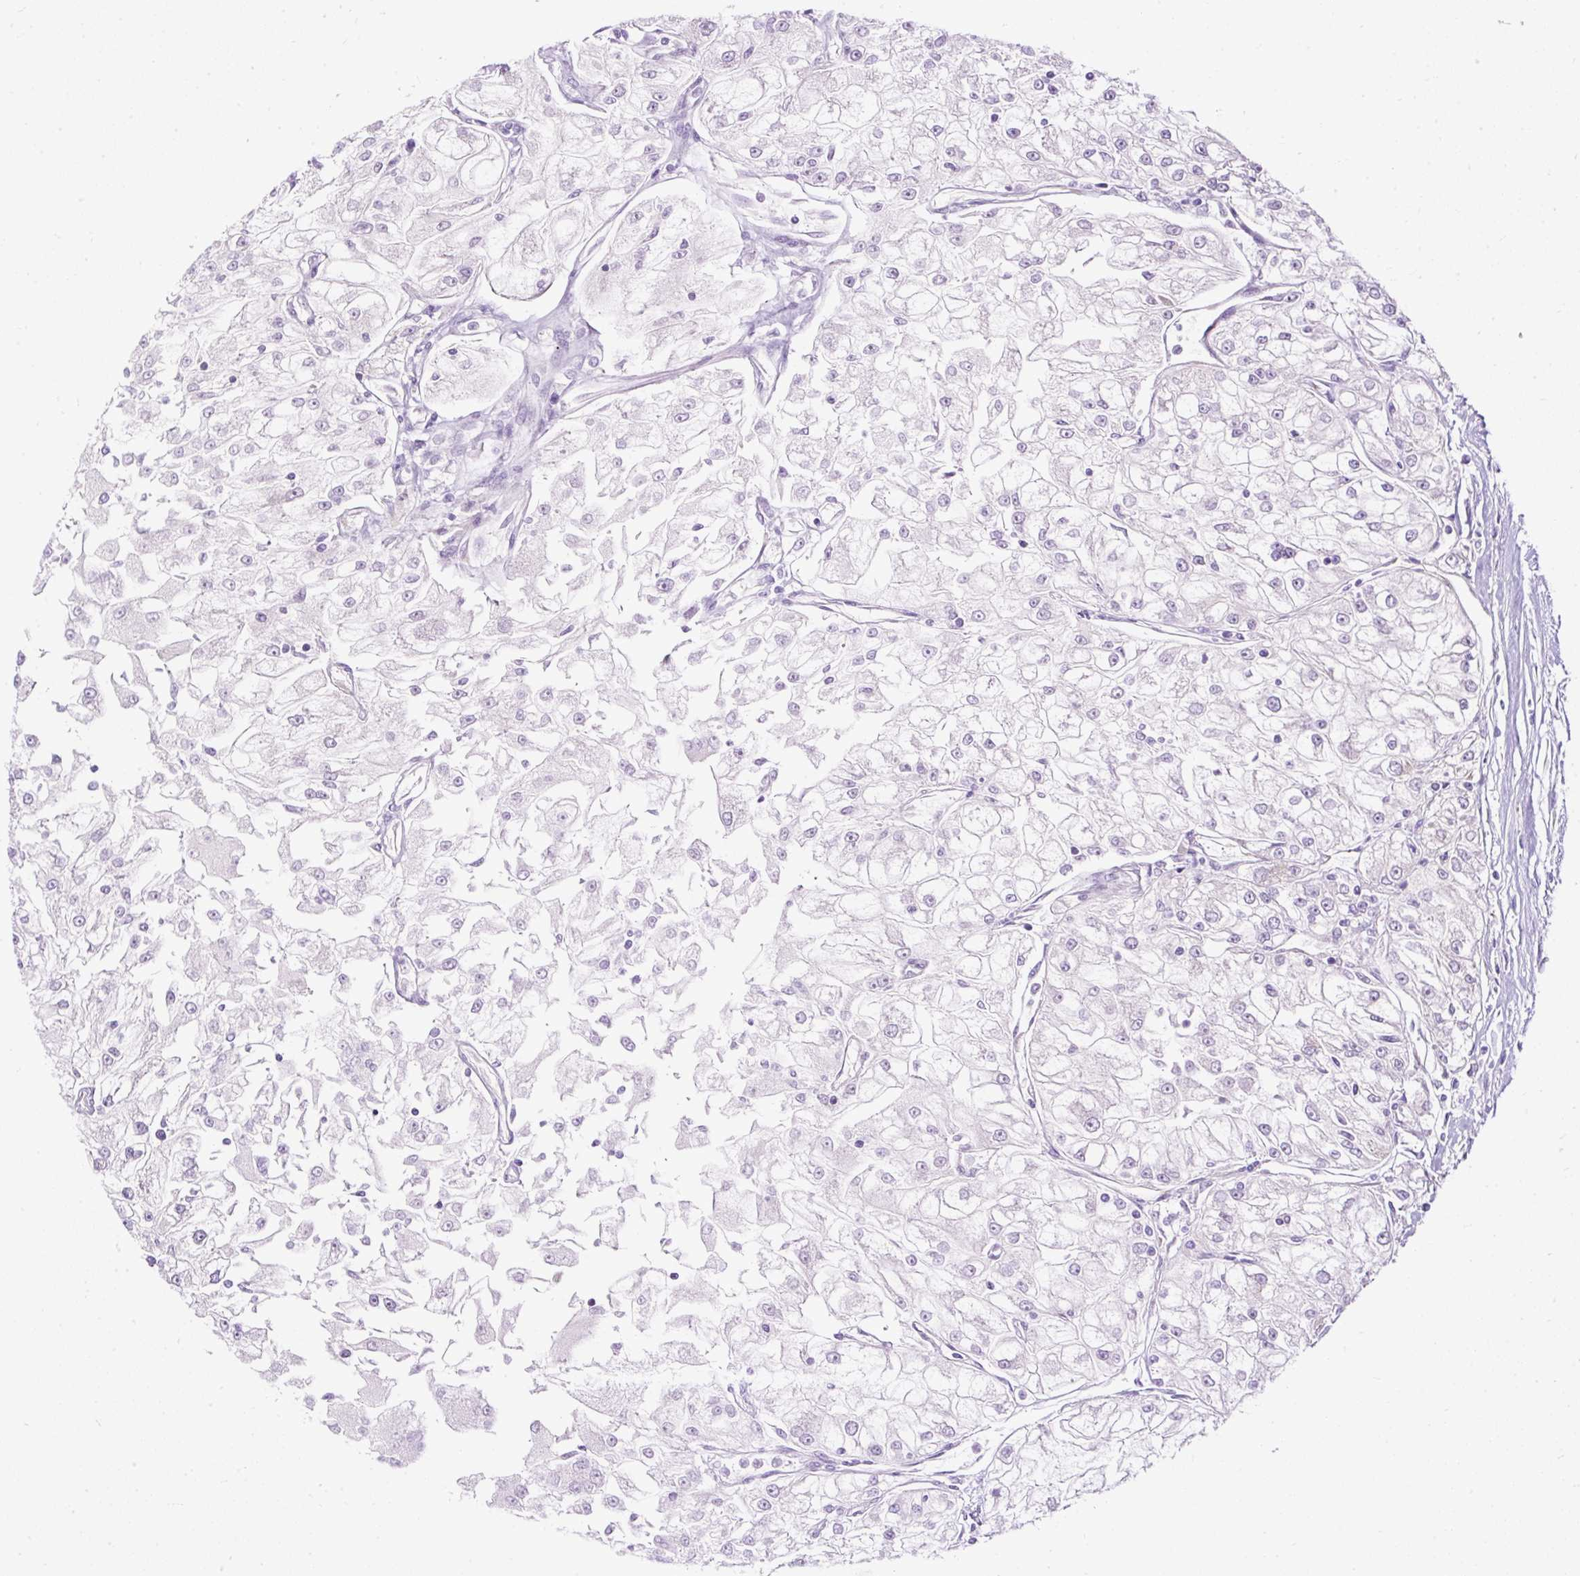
{"staining": {"intensity": "negative", "quantity": "none", "location": "none"}, "tissue": "renal cancer", "cell_type": "Tumor cells", "image_type": "cancer", "snomed": [{"axis": "morphology", "description": "Adenocarcinoma, NOS"}, {"axis": "topography", "description": "Kidney"}], "caption": "The image exhibits no significant positivity in tumor cells of renal cancer (adenocarcinoma).", "gene": "FMC1", "patient": {"sex": "female", "age": 72}}